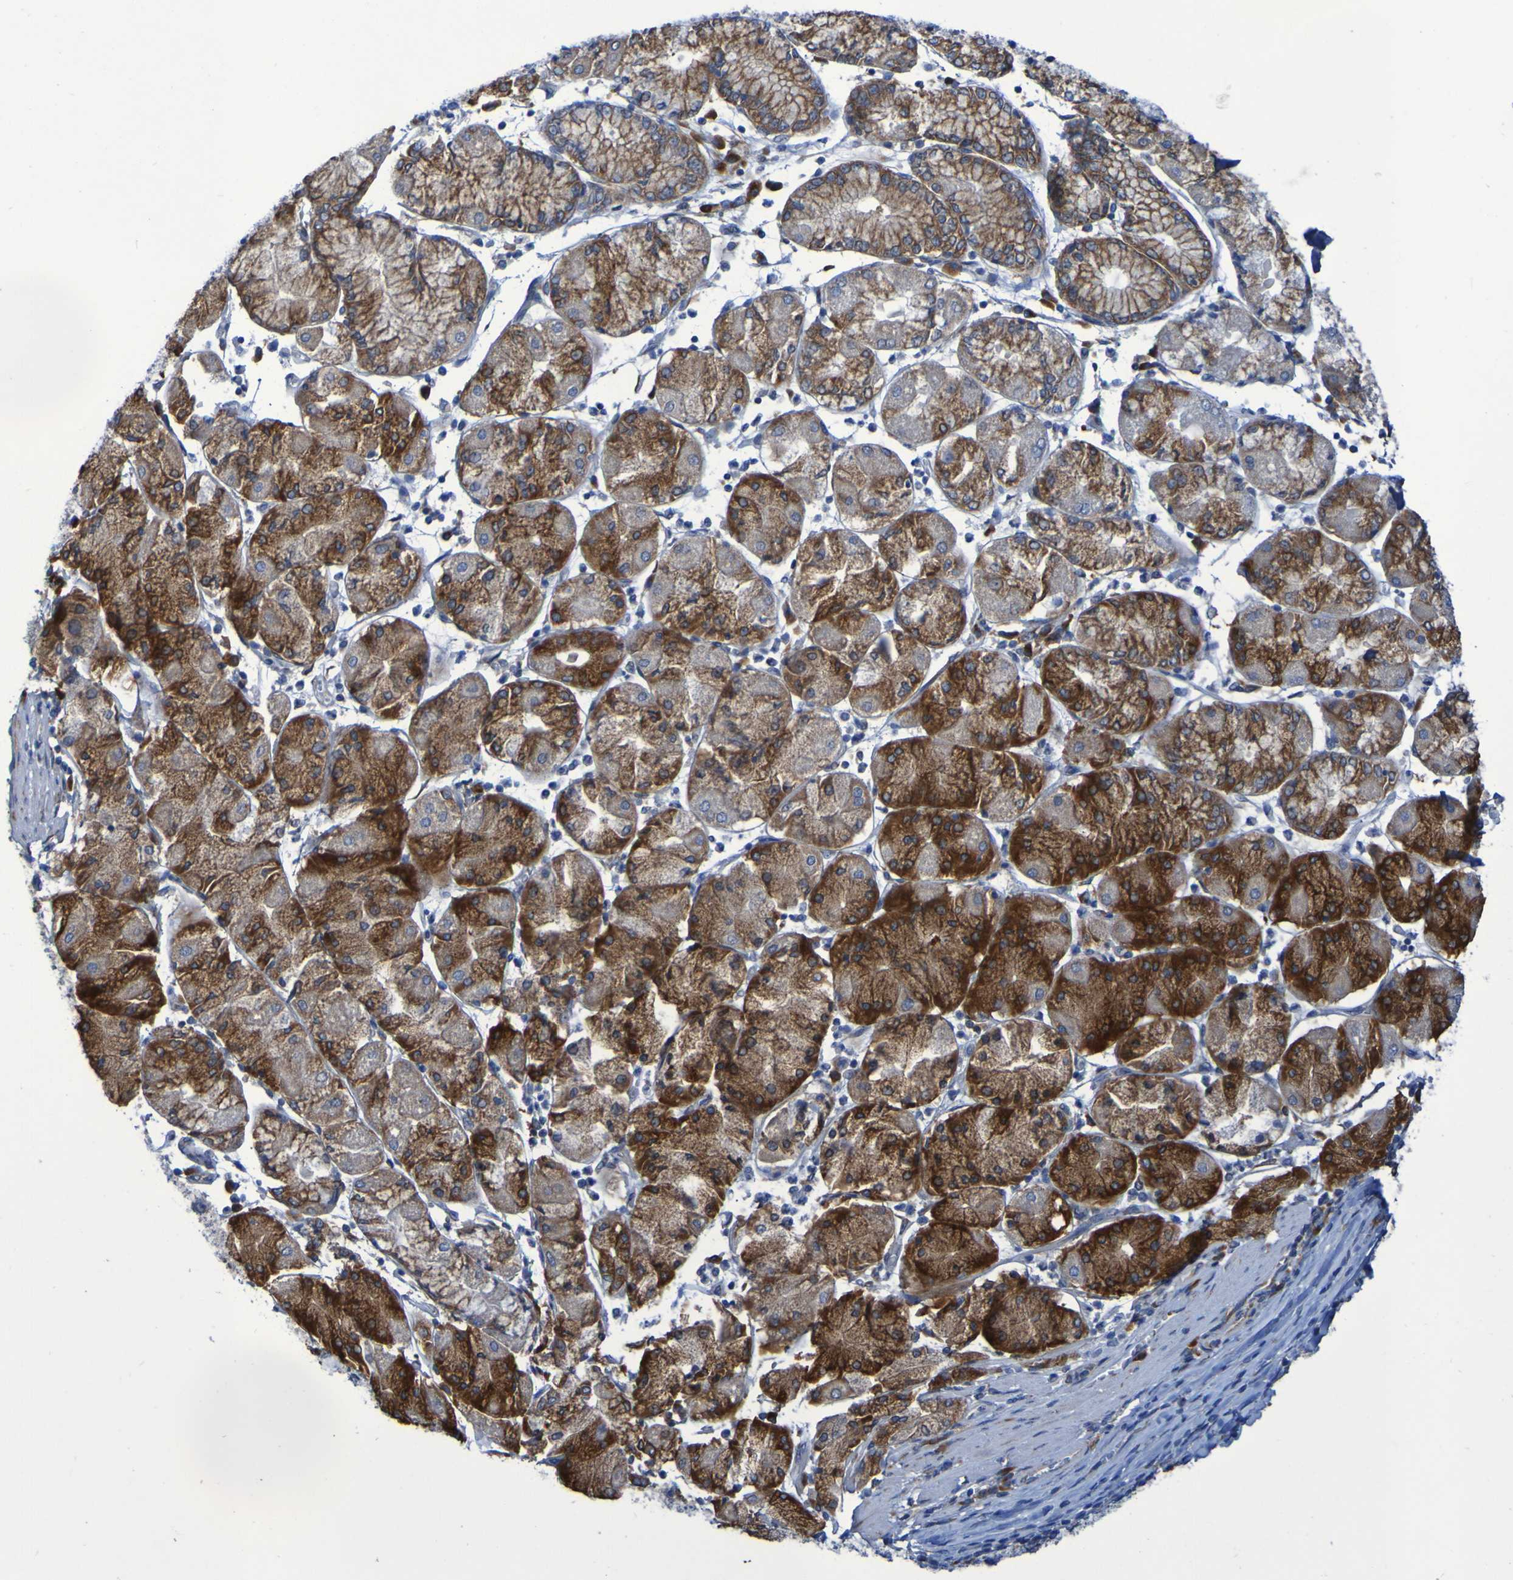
{"staining": {"intensity": "strong", "quantity": ">75%", "location": "cytoplasmic/membranous"}, "tissue": "stomach cancer", "cell_type": "Tumor cells", "image_type": "cancer", "snomed": [{"axis": "morphology", "description": "Normal tissue, NOS"}, {"axis": "morphology", "description": "Adenocarcinoma, NOS"}, {"axis": "topography", "description": "Stomach, upper"}, {"axis": "topography", "description": "Stomach"}], "caption": "Protein staining of stomach adenocarcinoma tissue shows strong cytoplasmic/membranous staining in about >75% of tumor cells.", "gene": "FKBP3", "patient": {"sex": "male", "age": 59}}